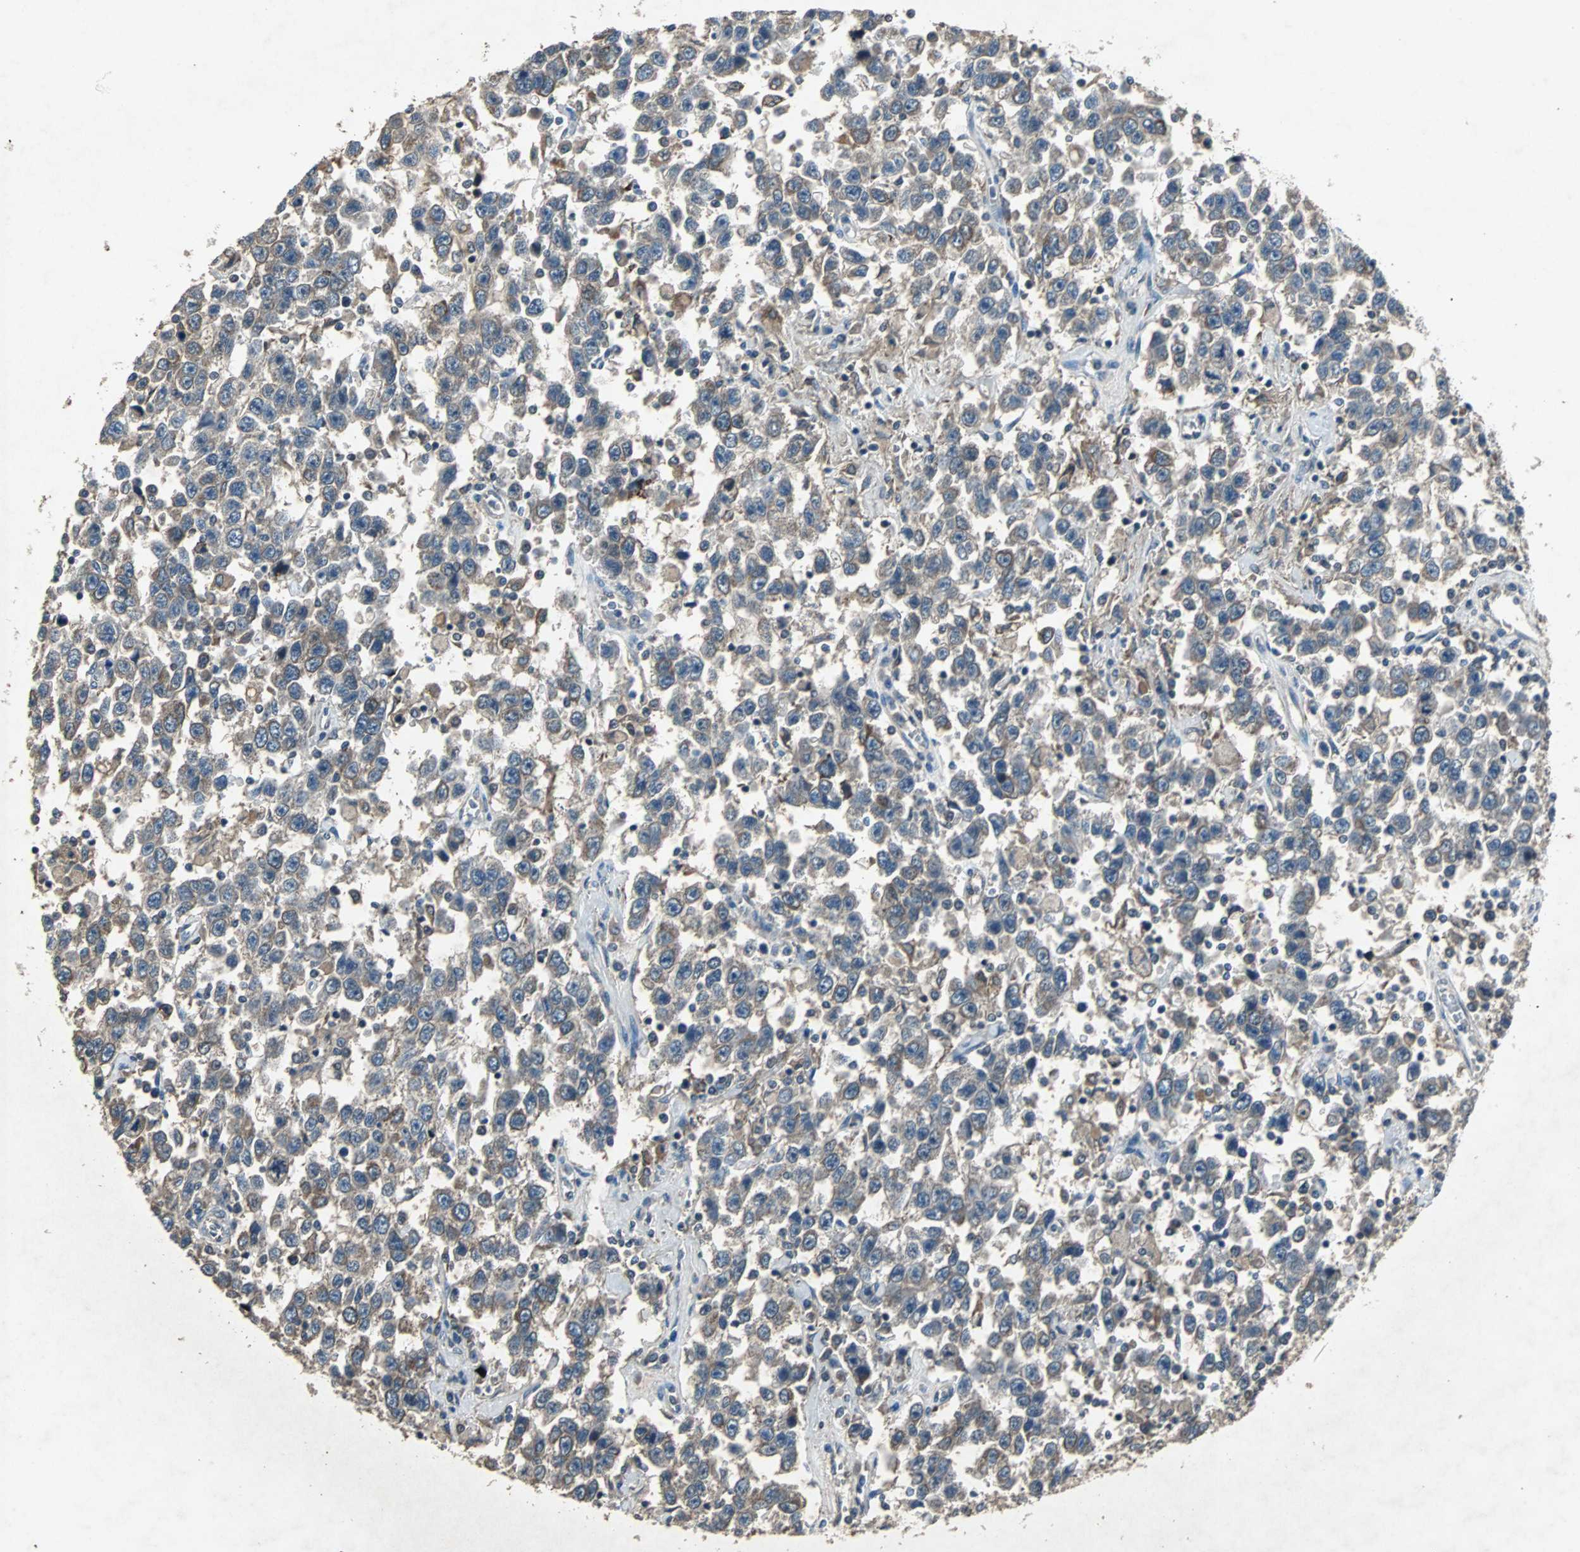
{"staining": {"intensity": "weak", "quantity": ">75%", "location": "cytoplasmic/membranous"}, "tissue": "testis cancer", "cell_type": "Tumor cells", "image_type": "cancer", "snomed": [{"axis": "morphology", "description": "Seminoma, NOS"}, {"axis": "topography", "description": "Testis"}], "caption": "IHC histopathology image of seminoma (testis) stained for a protein (brown), which exhibits low levels of weak cytoplasmic/membranous staining in about >75% of tumor cells.", "gene": "SOS1", "patient": {"sex": "male", "age": 41}}